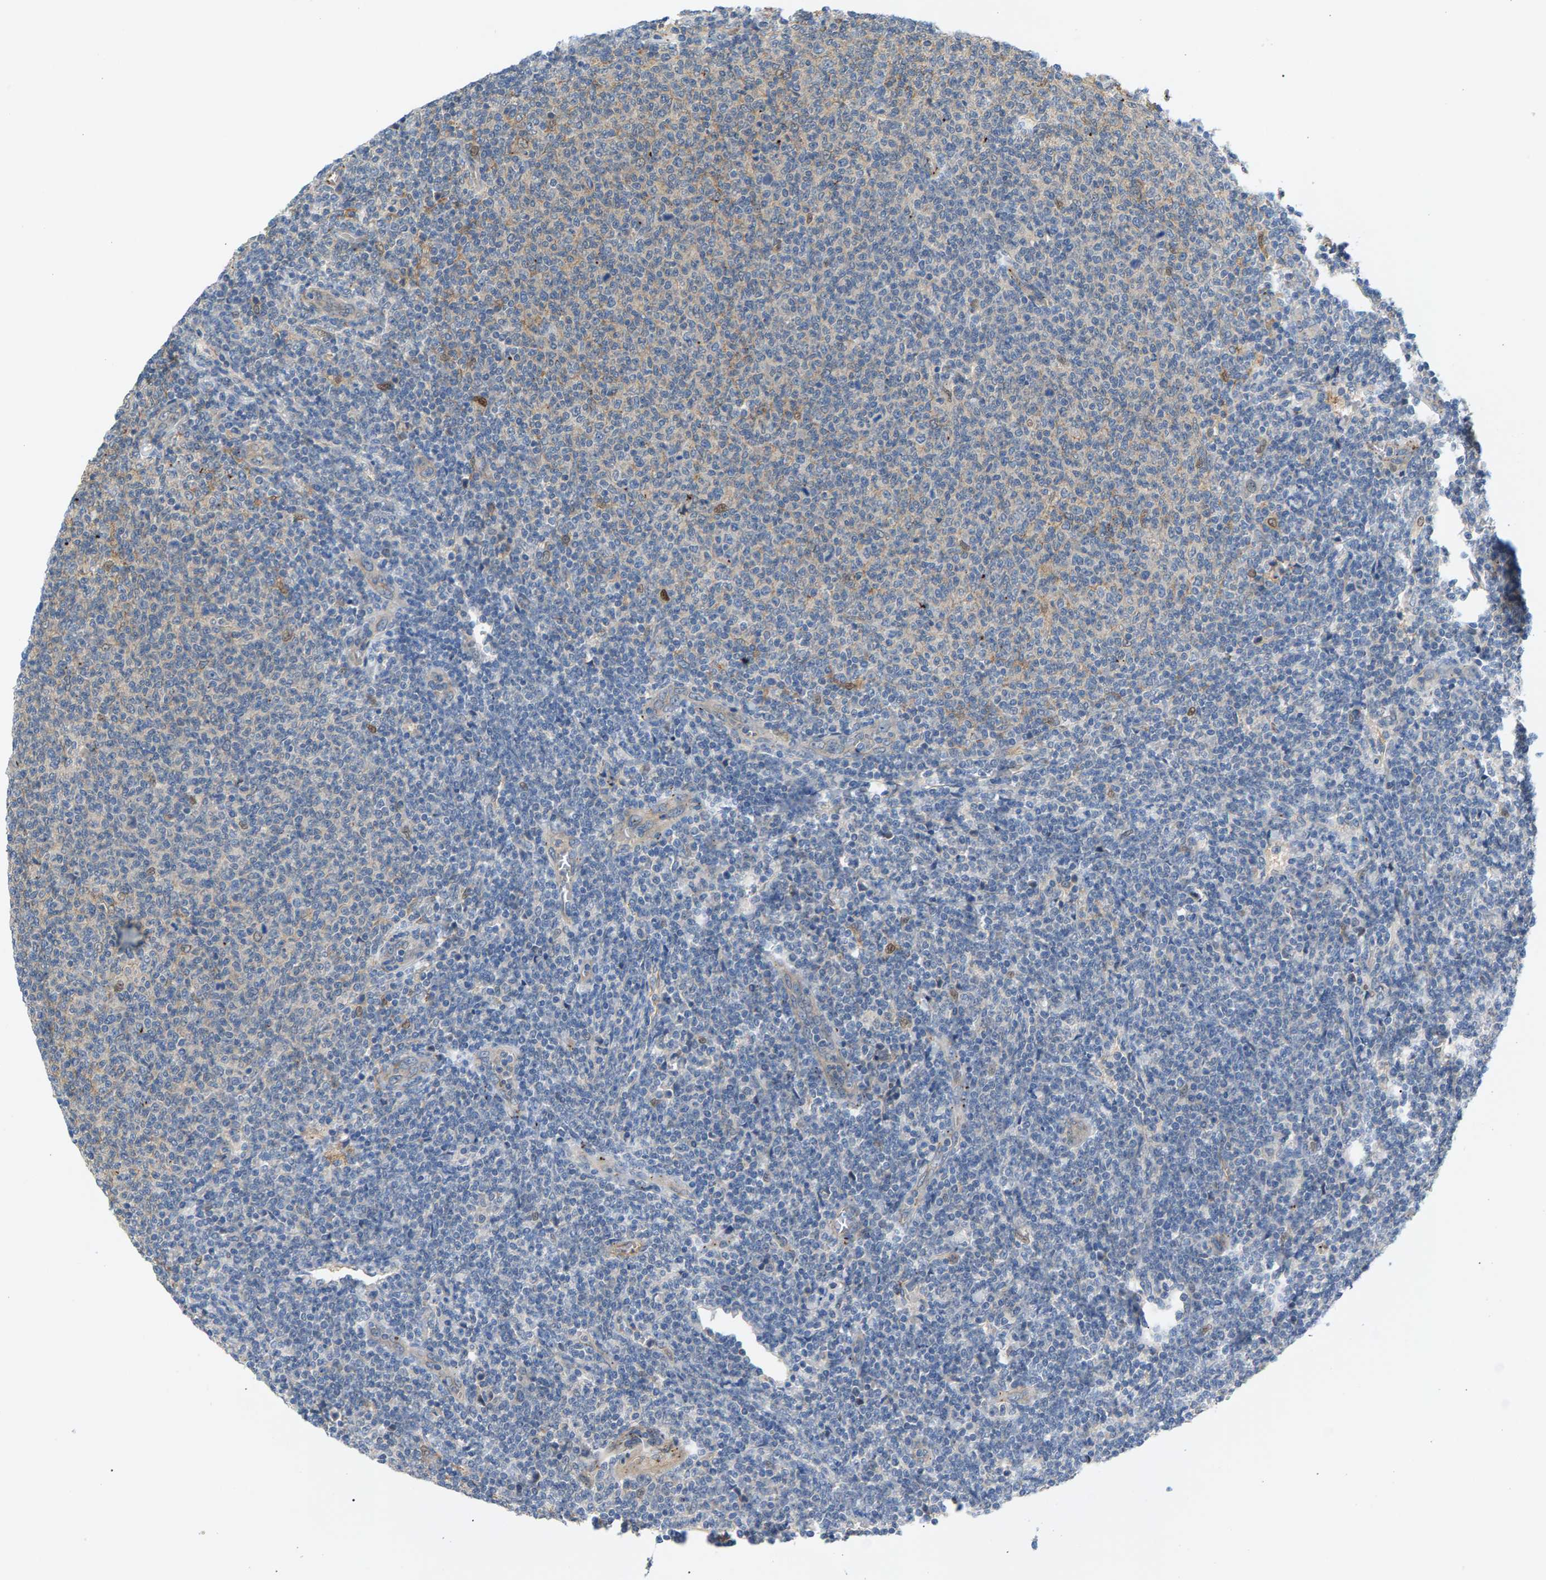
{"staining": {"intensity": "weak", "quantity": "<25%", "location": "cytoplasmic/membranous"}, "tissue": "lymphoma", "cell_type": "Tumor cells", "image_type": "cancer", "snomed": [{"axis": "morphology", "description": "Malignant lymphoma, non-Hodgkin's type, Low grade"}, {"axis": "topography", "description": "Lymph node"}], "caption": "The immunohistochemistry photomicrograph has no significant expression in tumor cells of lymphoma tissue.", "gene": "KRTAP27-1", "patient": {"sex": "male", "age": 66}}